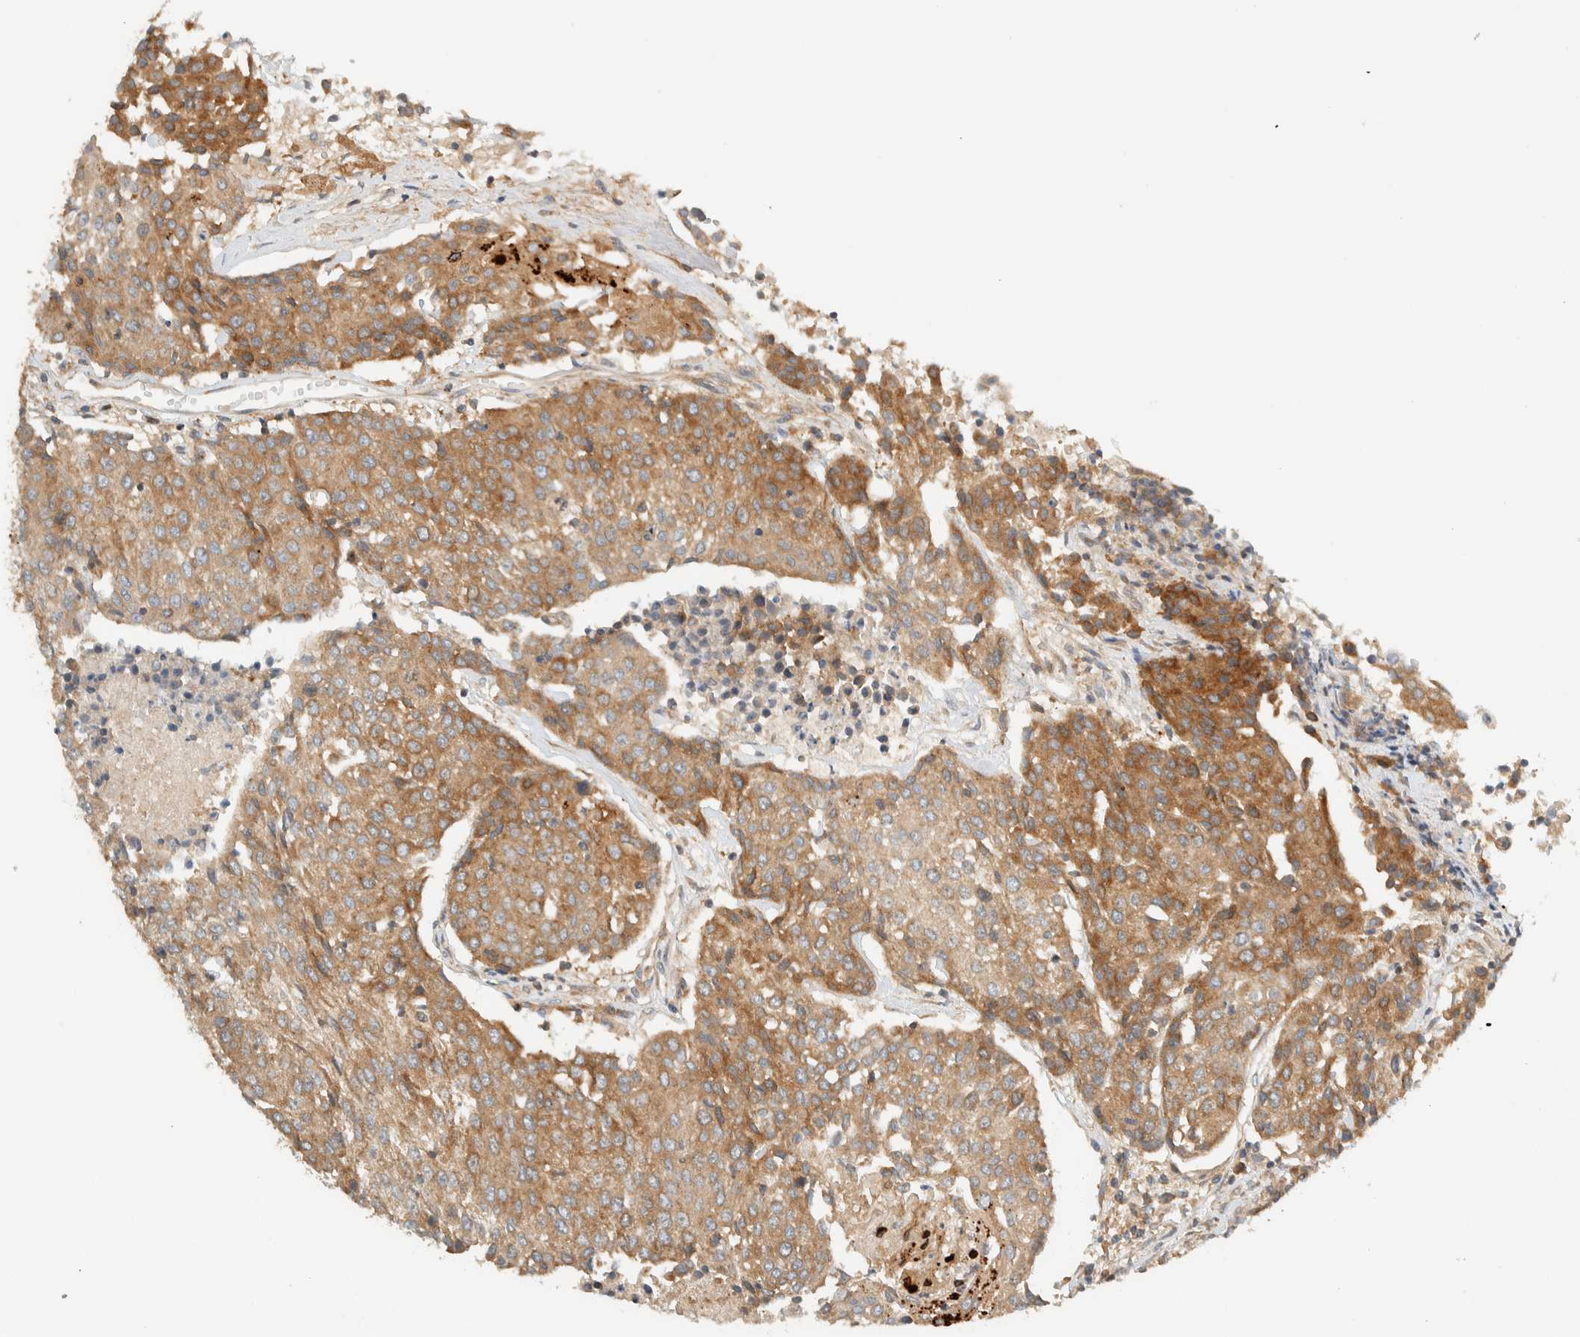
{"staining": {"intensity": "moderate", "quantity": ">75%", "location": "cytoplasmic/membranous"}, "tissue": "urothelial cancer", "cell_type": "Tumor cells", "image_type": "cancer", "snomed": [{"axis": "morphology", "description": "Urothelial carcinoma, High grade"}, {"axis": "topography", "description": "Urinary bladder"}], "caption": "Tumor cells show medium levels of moderate cytoplasmic/membranous positivity in about >75% of cells in human urothelial cancer.", "gene": "ARFGEF1", "patient": {"sex": "female", "age": 85}}